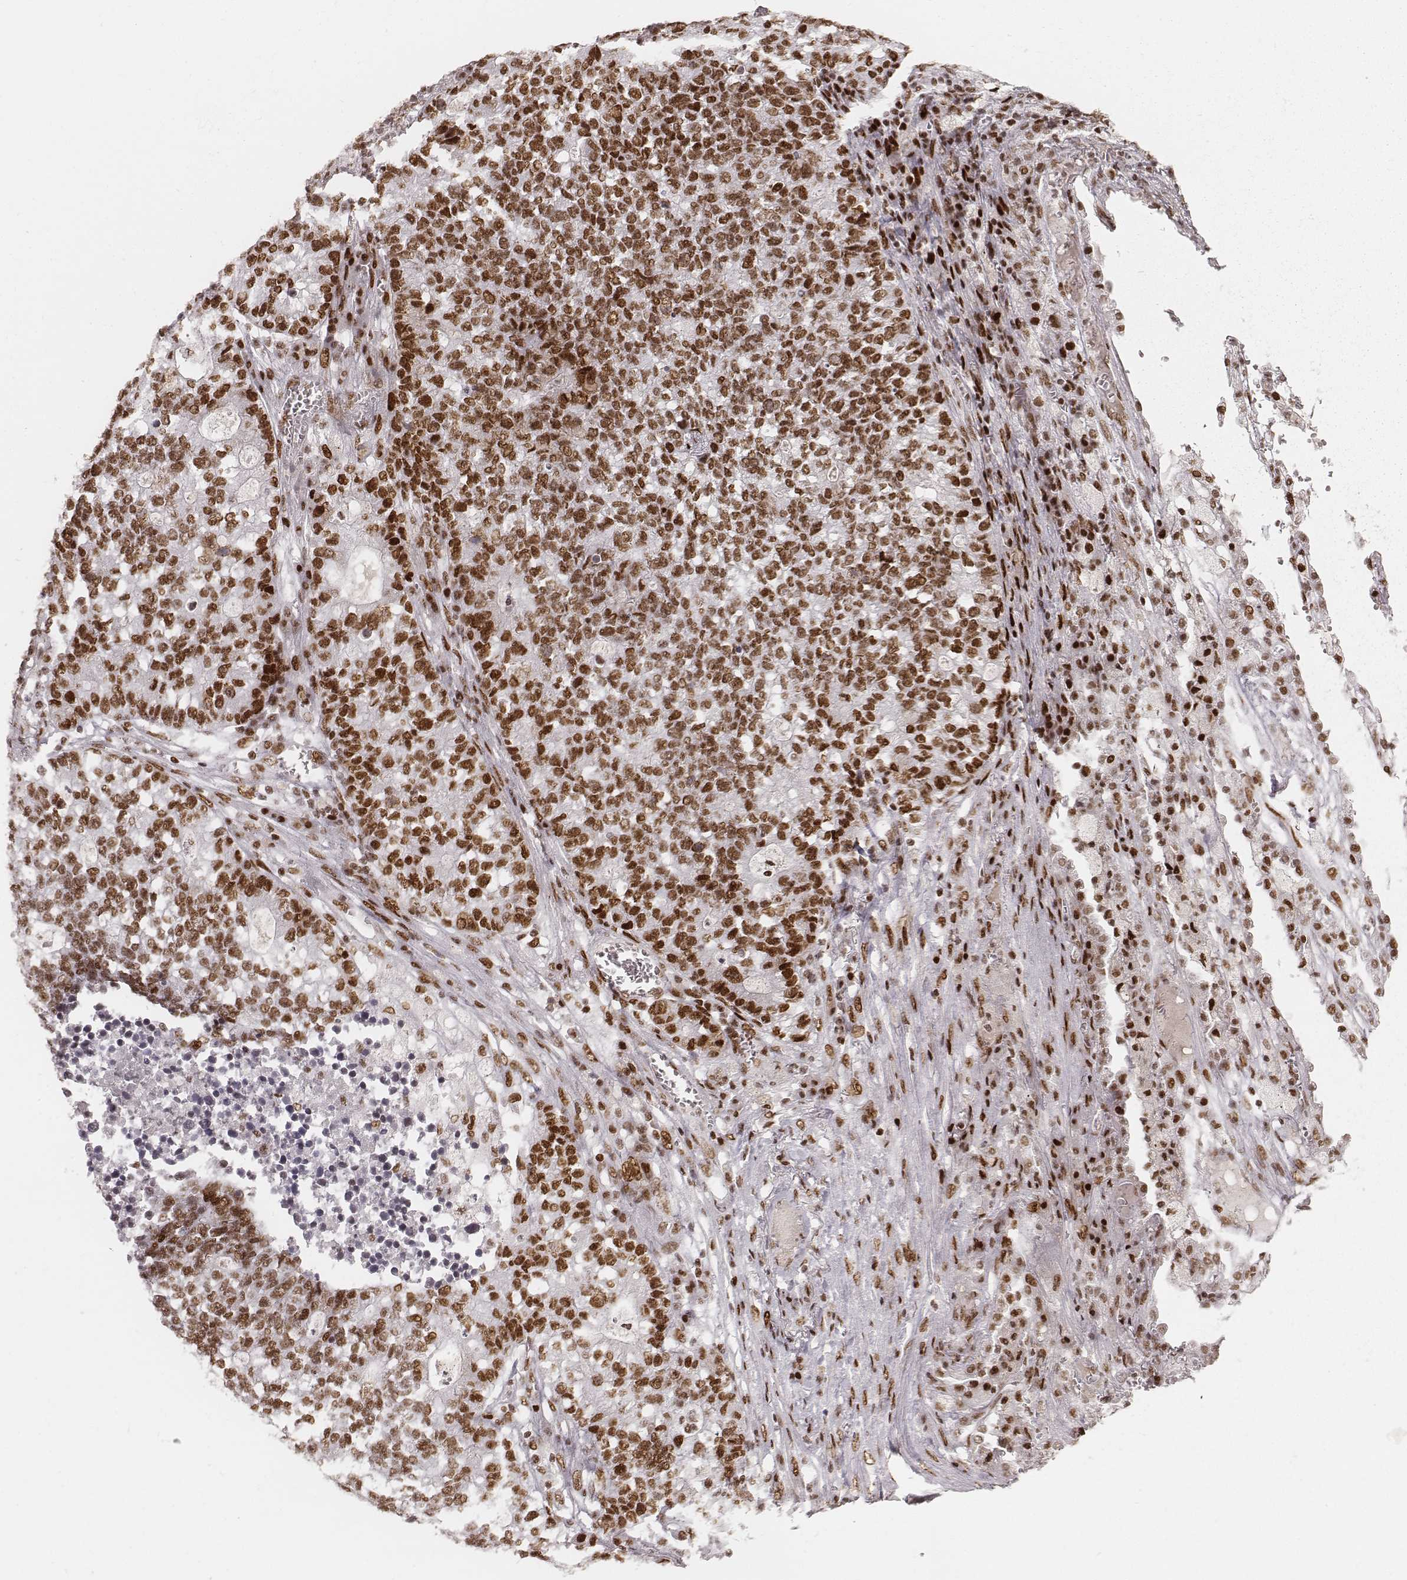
{"staining": {"intensity": "moderate", "quantity": ">75%", "location": "nuclear"}, "tissue": "lung cancer", "cell_type": "Tumor cells", "image_type": "cancer", "snomed": [{"axis": "morphology", "description": "Adenocarcinoma, NOS"}, {"axis": "topography", "description": "Lung"}], "caption": "Lung cancer (adenocarcinoma) stained with a brown dye reveals moderate nuclear positive positivity in about >75% of tumor cells.", "gene": "HNRNPC", "patient": {"sex": "male", "age": 57}}